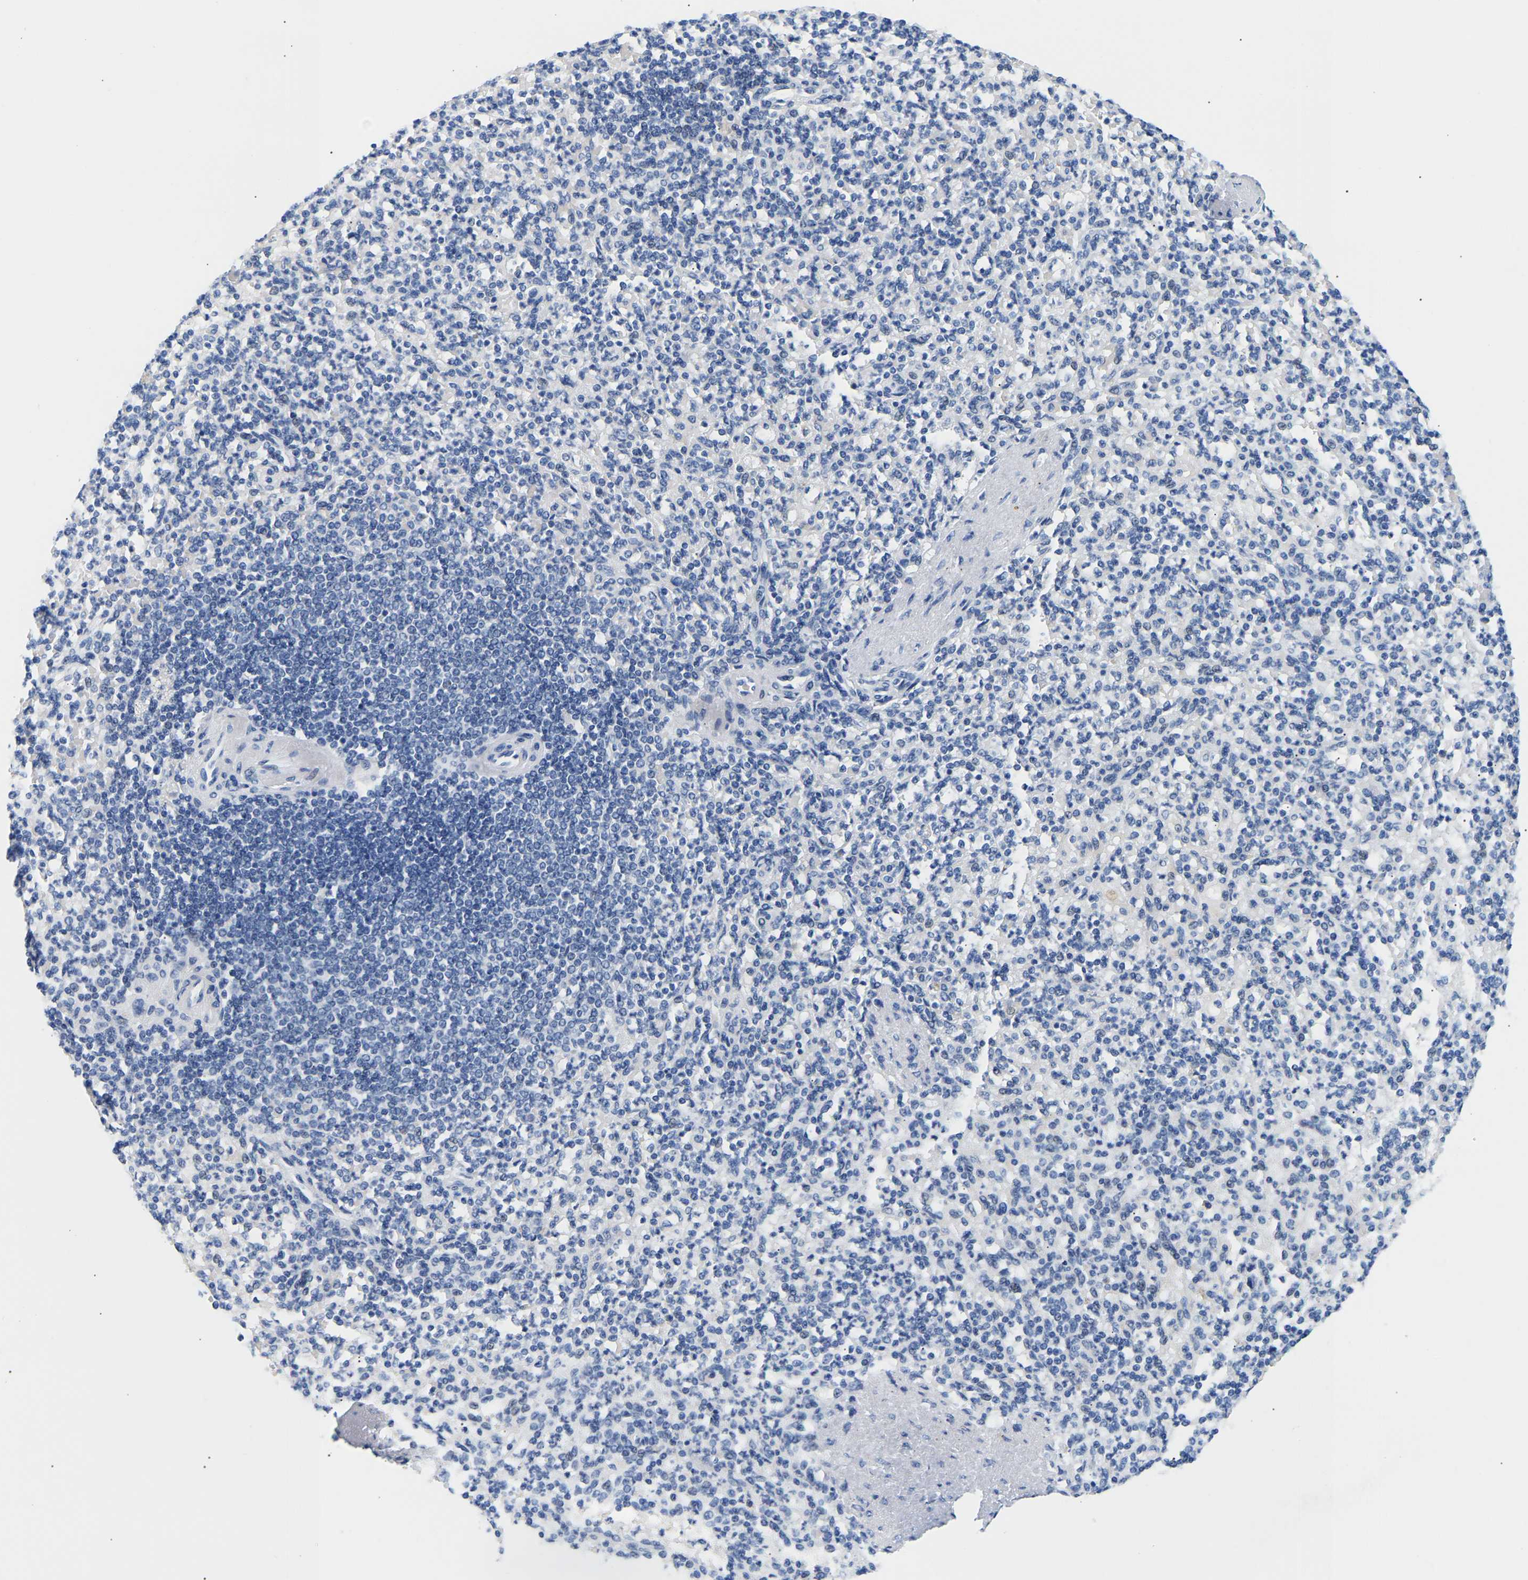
{"staining": {"intensity": "negative", "quantity": "none", "location": "none"}, "tissue": "spleen", "cell_type": "Cells in red pulp", "image_type": "normal", "snomed": [{"axis": "morphology", "description": "Normal tissue, NOS"}, {"axis": "topography", "description": "Spleen"}], "caption": "Histopathology image shows no significant protein expression in cells in red pulp of unremarkable spleen. (Stains: DAB (3,3'-diaminobenzidine) IHC with hematoxylin counter stain, Microscopy: brightfield microscopy at high magnification).", "gene": "SPINK2", "patient": {"sex": "female", "age": 74}}